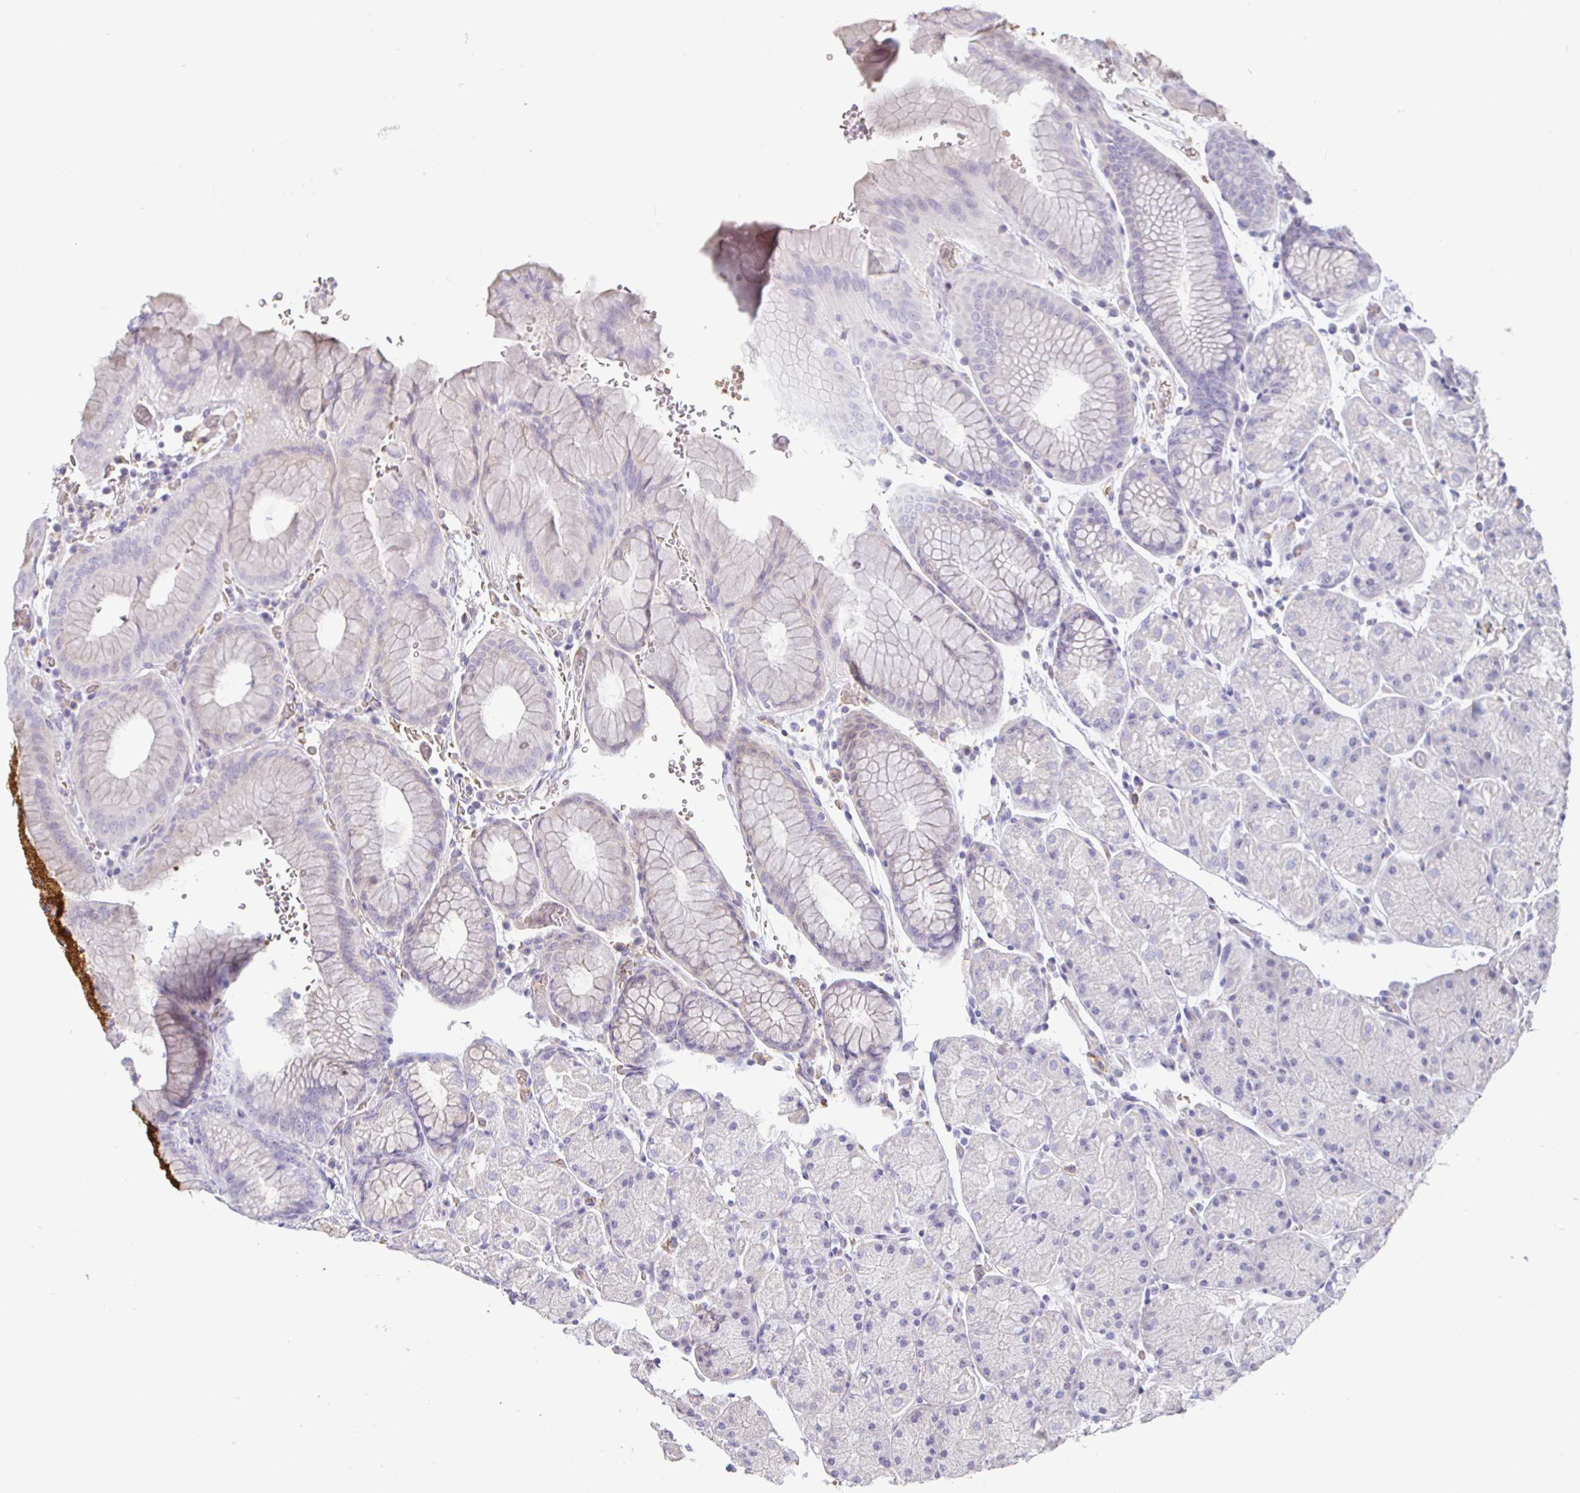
{"staining": {"intensity": "negative", "quantity": "none", "location": "none"}, "tissue": "stomach", "cell_type": "Glandular cells", "image_type": "normal", "snomed": [{"axis": "morphology", "description": "Normal tissue, NOS"}, {"axis": "topography", "description": "Stomach, upper"}, {"axis": "topography", "description": "Stomach"}], "caption": "The histopathology image shows no staining of glandular cells in normal stomach.", "gene": "SIRPA", "patient": {"sex": "male", "age": 76}}